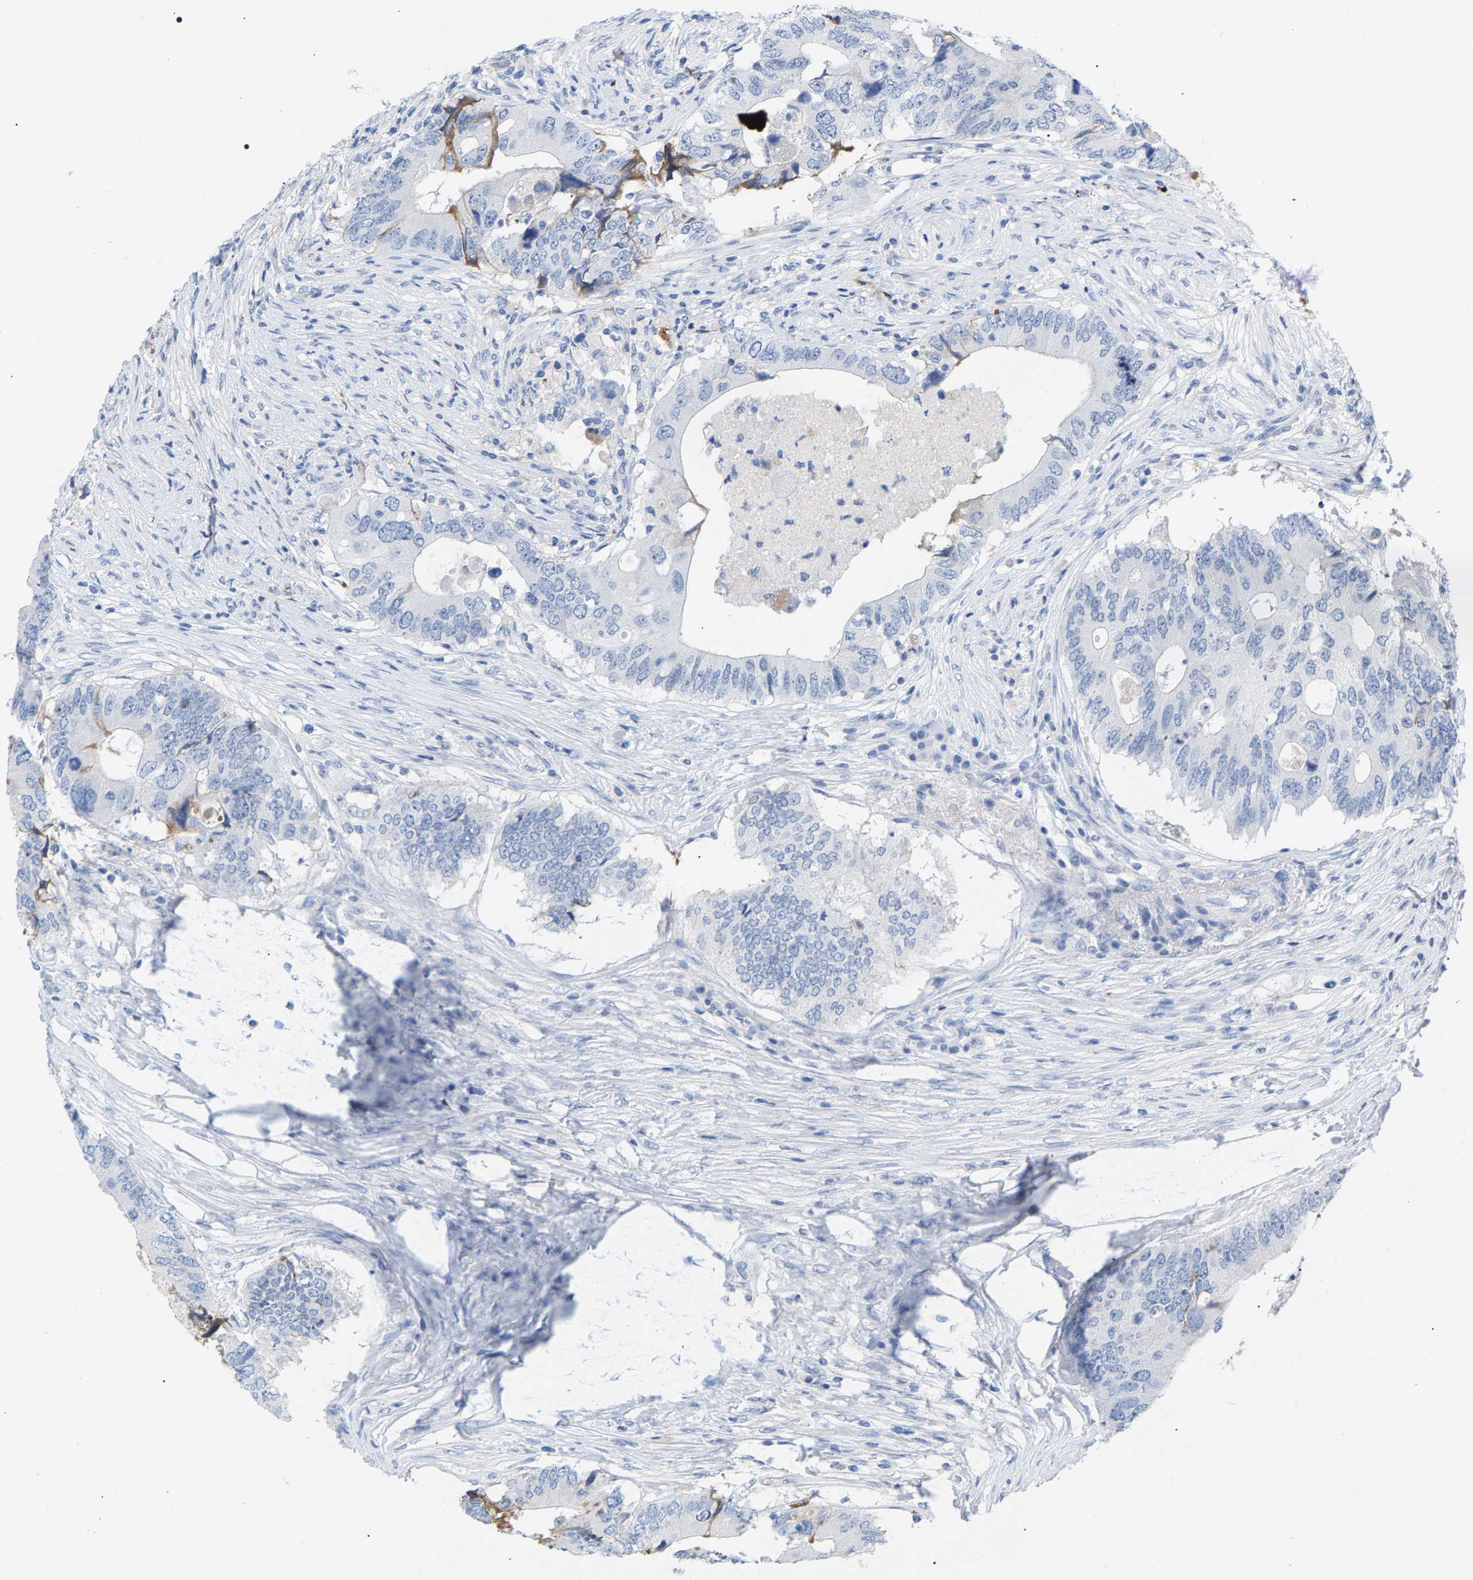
{"staining": {"intensity": "weak", "quantity": "<25%", "location": "cytoplasmic/membranous"}, "tissue": "colorectal cancer", "cell_type": "Tumor cells", "image_type": "cancer", "snomed": [{"axis": "morphology", "description": "Adenocarcinoma, NOS"}, {"axis": "topography", "description": "Colon"}], "caption": "The histopathology image exhibits no staining of tumor cells in colorectal adenocarcinoma.", "gene": "APOH", "patient": {"sex": "male", "age": 71}}